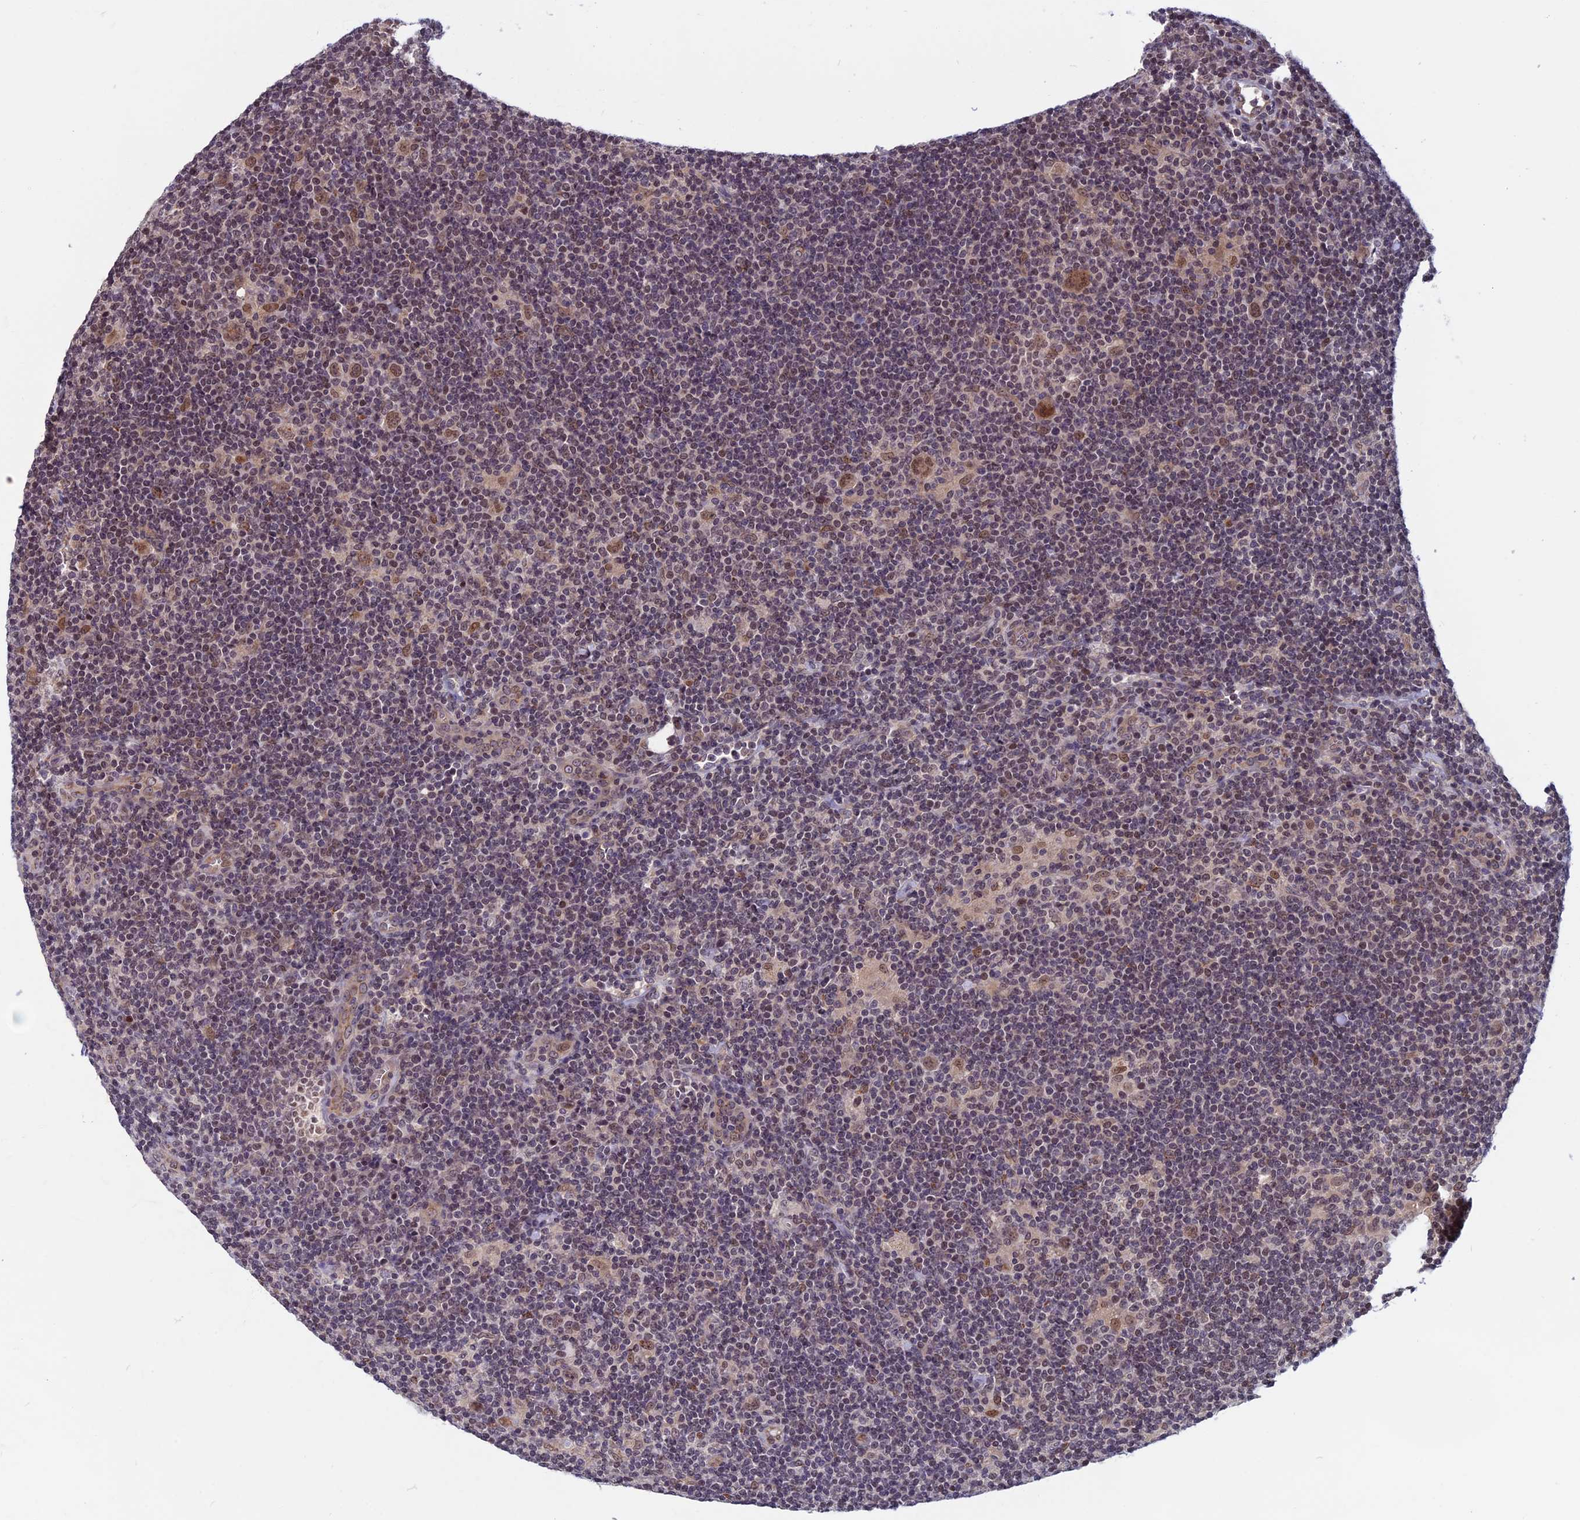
{"staining": {"intensity": "weak", "quantity": ">75%", "location": "nuclear"}, "tissue": "lymphoma", "cell_type": "Tumor cells", "image_type": "cancer", "snomed": [{"axis": "morphology", "description": "Hodgkin's disease, NOS"}, {"axis": "topography", "description": "Lymph node"}], "caption": "An immunohistochemistry (IHC) micrograph of tumor tissue is shown. Protein staining in brown labels weak nuclear positivity in lymphoma within tumor cells.", "gene": "CCDC113", "patient": {"sex": "female", "age": 57}}